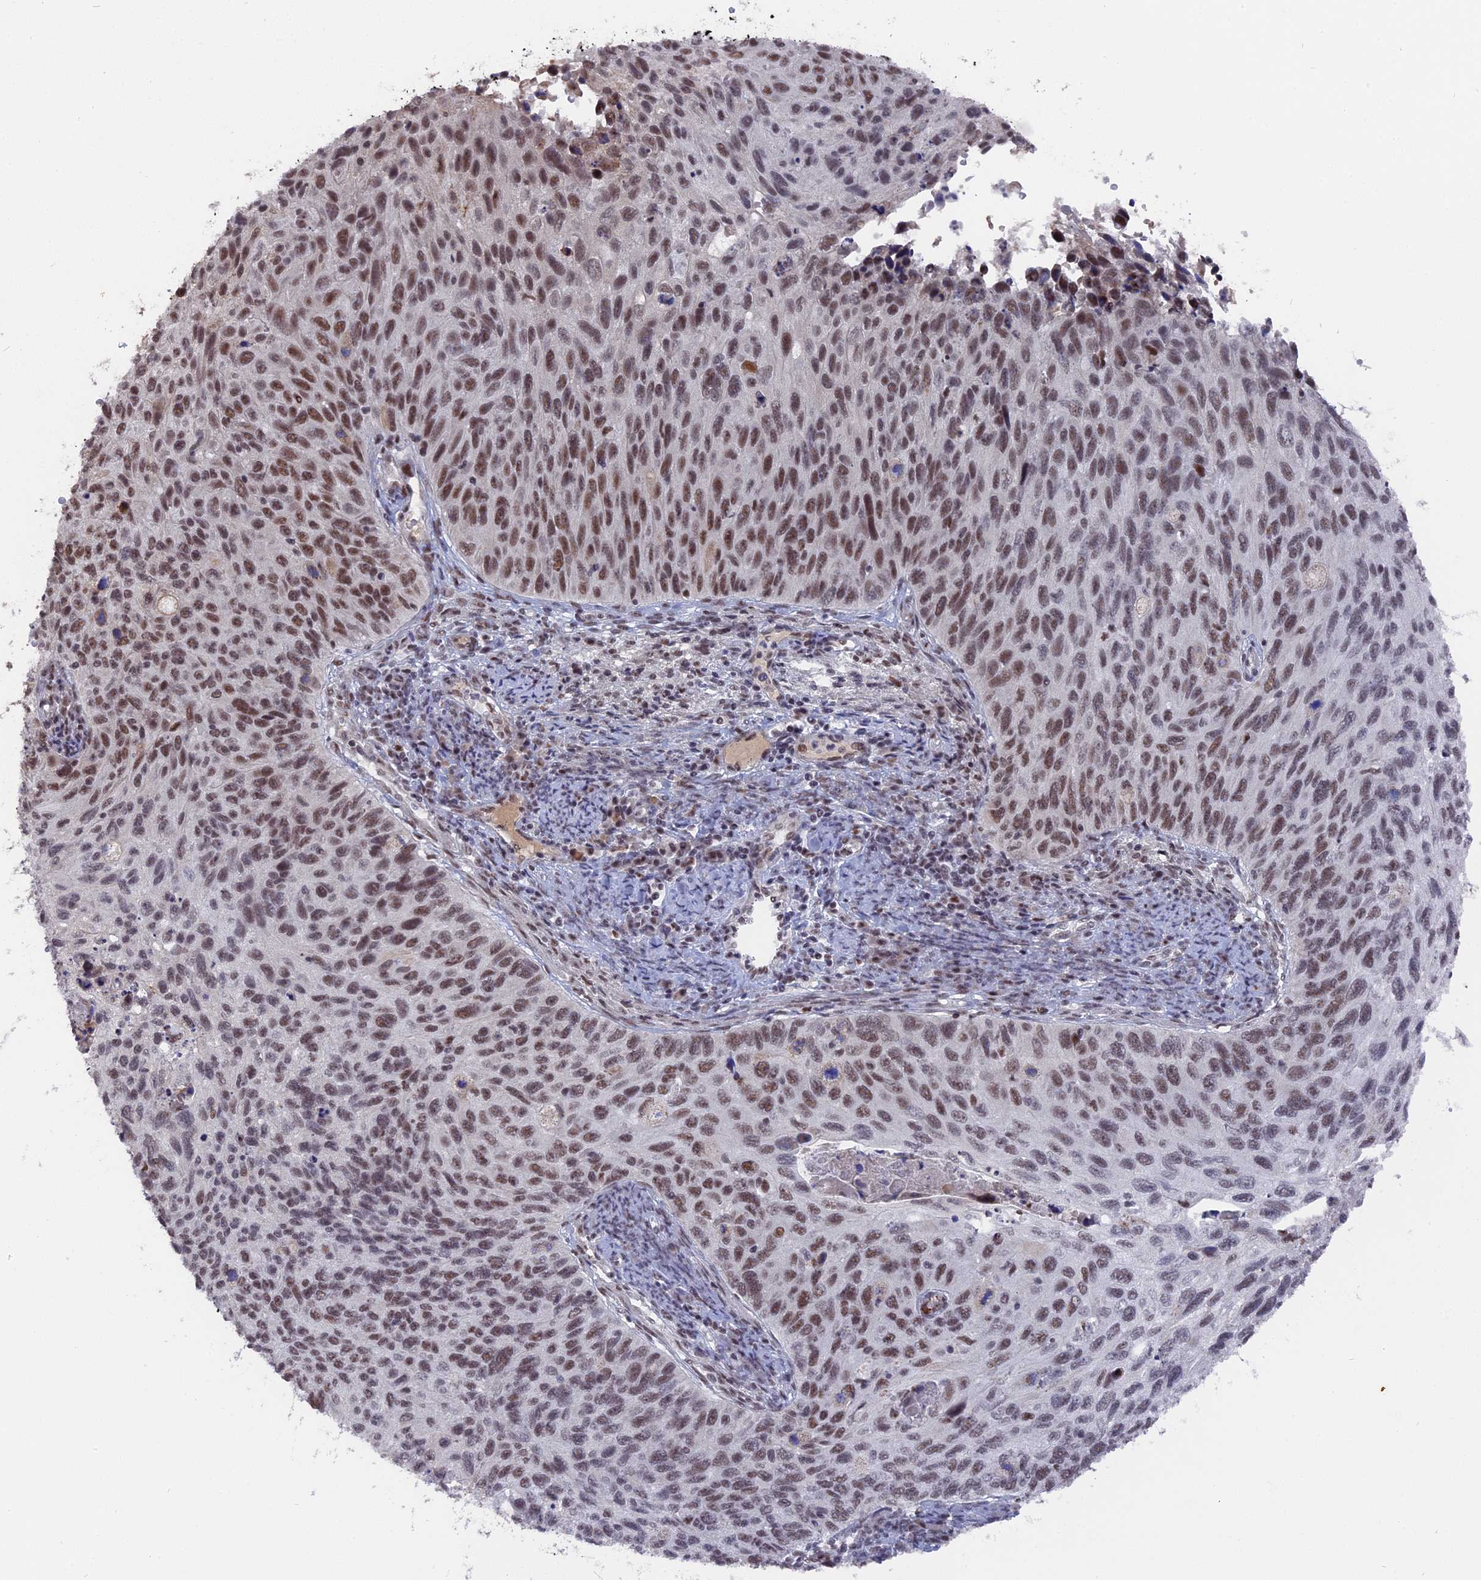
{"staining": {"intensity": "moderate", "quantity": ">75%", "location": "nuclear"}, "tissue": "cervical cancer", "cell_type": "Tumor cells", "image_type": "cancer", "snomed": [{"axis": "morphology", "description": "Squamous cell carcinoma, NOS"}, {"axis": "topography", "description": "Cervix"}], "caption": "IHC staining of cervical cancer (squamous cell carcinoma), which shows medium levels of moderate nuclear staining in about >75% of tumor cells indicating moderate nuclear protein expression. The staining was performed using DAB (3,3'-diaminobenzidine) (brown) for protein detection and nuclei were counterstained in hematoxylin (blue).", "gene": "SF3A2", "patient": {"sex": "female", "age": 70}}